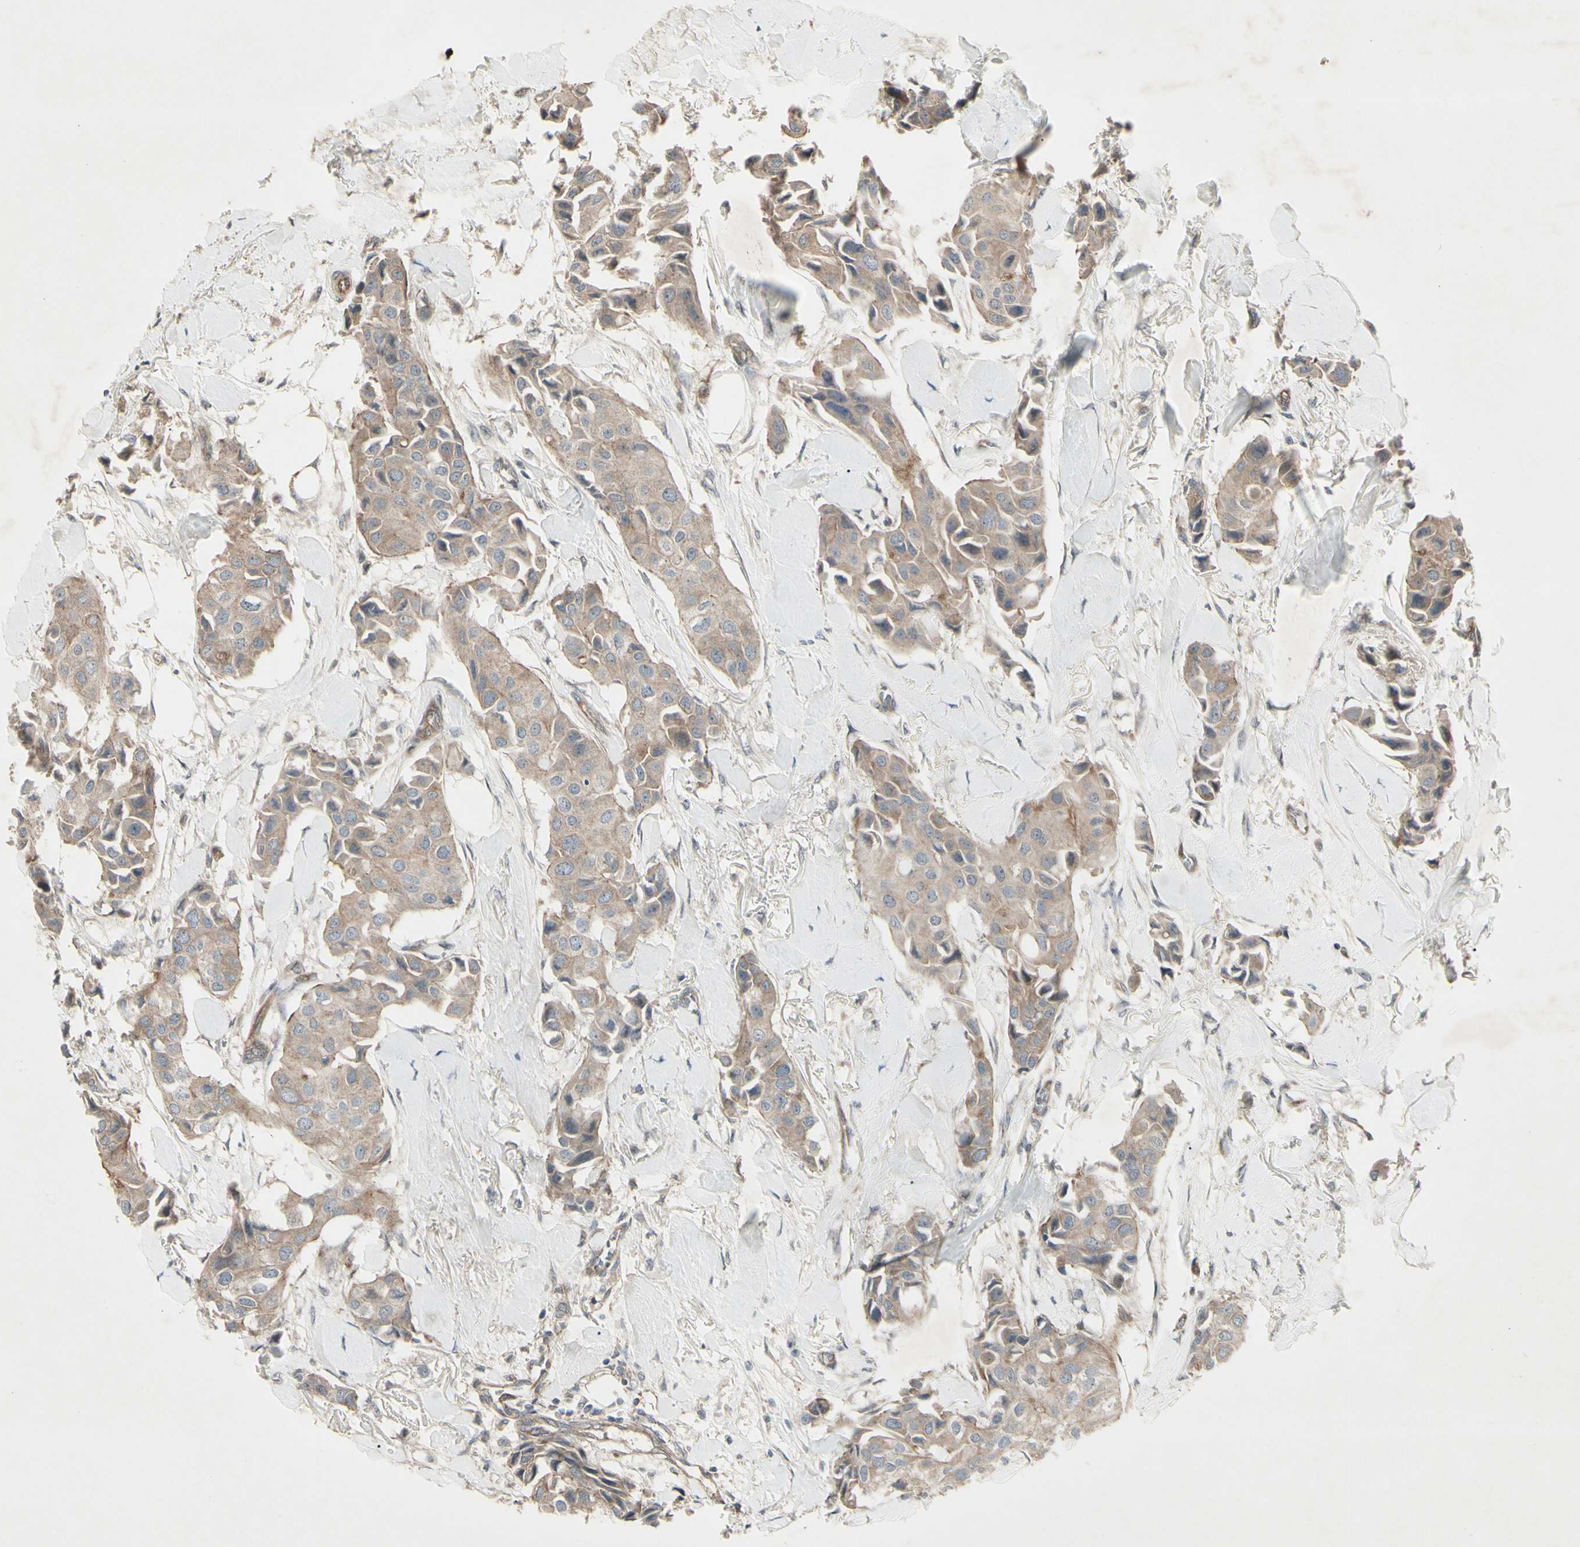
{"staining": {"intensity": "weak", "quantity": ">75%", "location": "cytoplasmic/membranous"}, "tissue": "breast cancer", "cell_type": "Tumor cells", "image_type": "cancer", "snomed": [{"axis": "morphology", "description": "Duct carcinoma"}, {"axis": "topography", "description": "Breast"}], "caption": "Breast cancer stained for a protein (brown) shows weak cytoplasmic/membranous positive staining in approximately >75% of tumor cells.", "gene": "JAG1", "patient": {"sex": "female", "age": 80}}